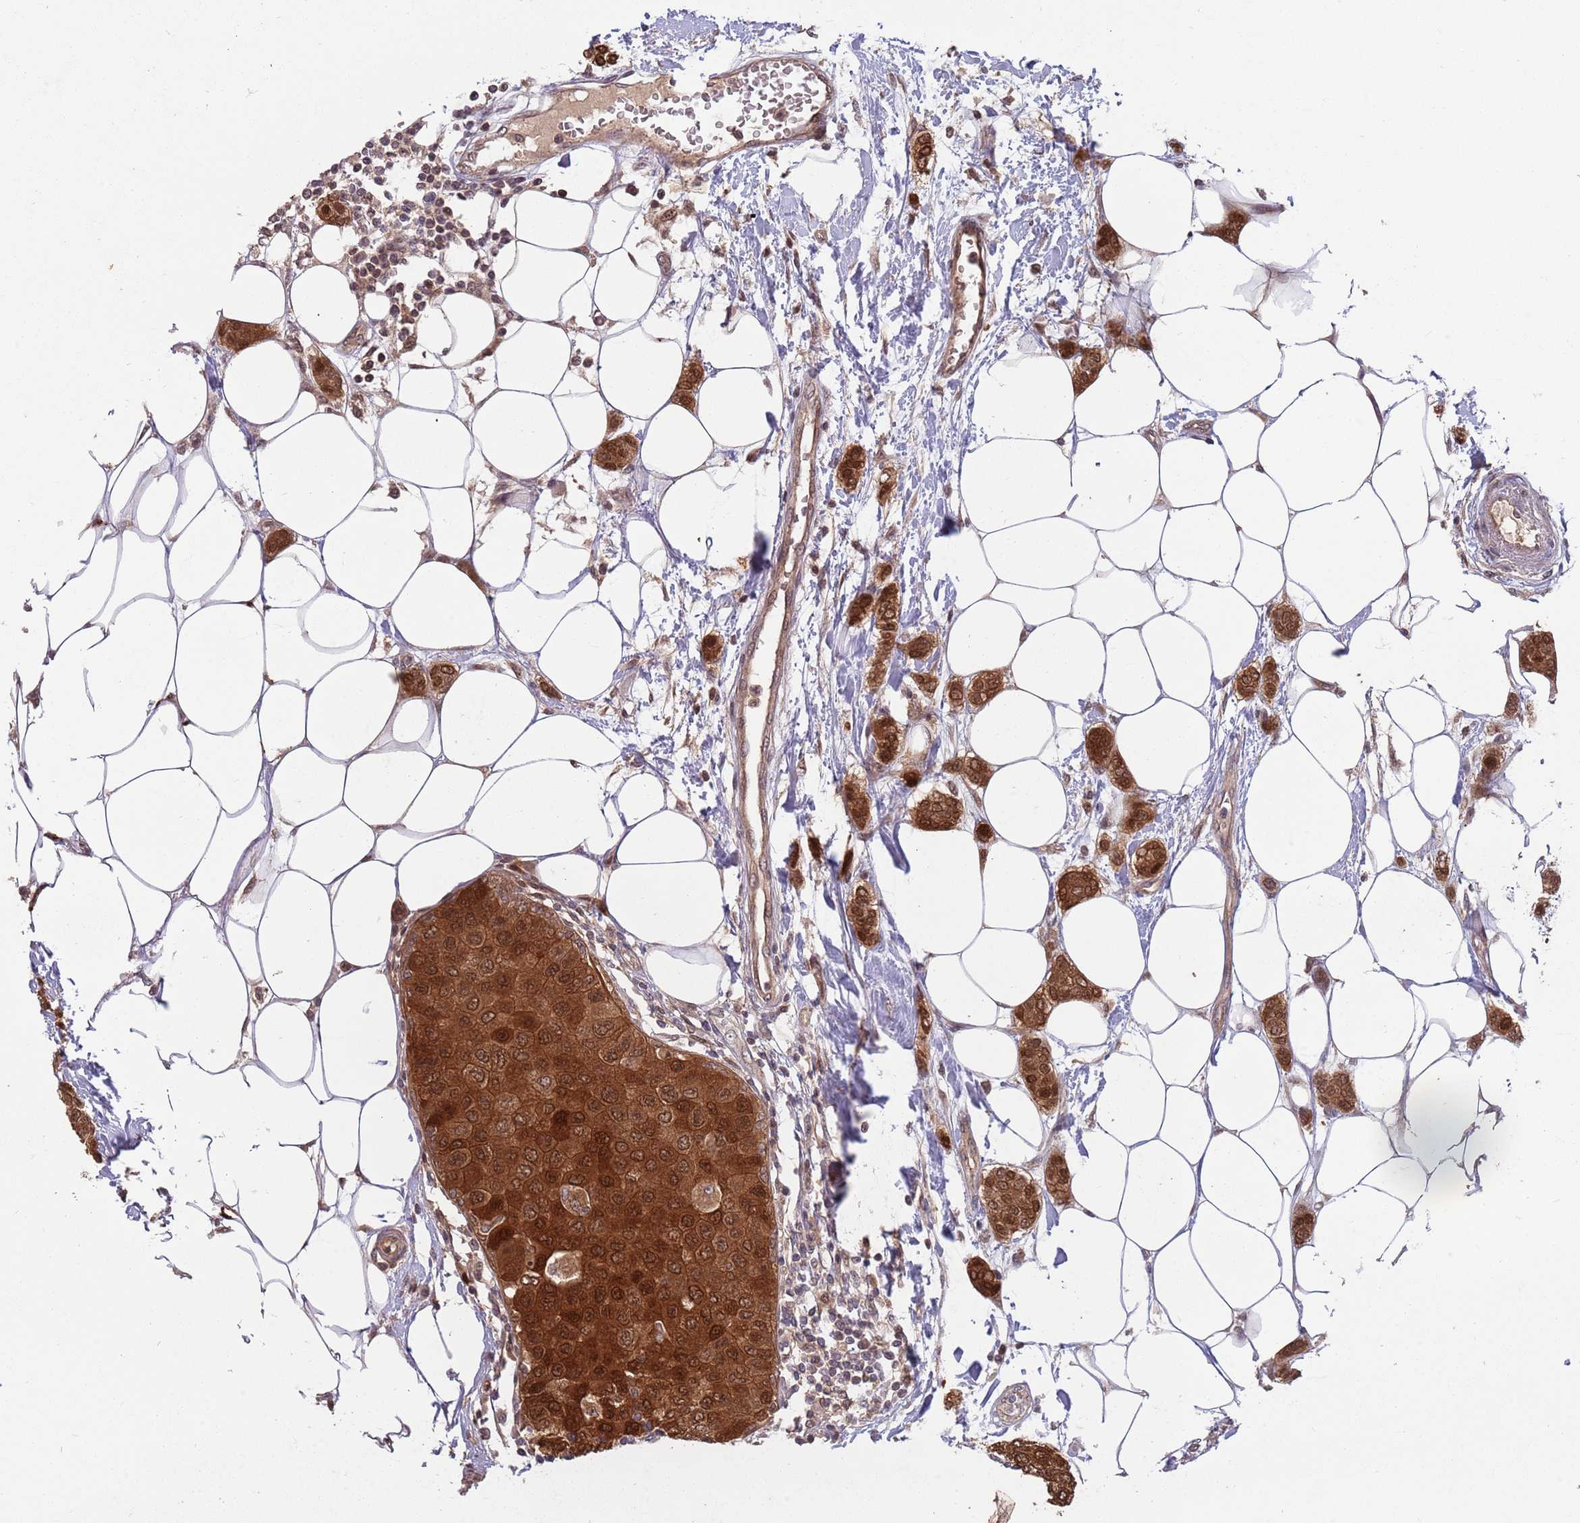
{"staining": {"intensity": "strong", "quantity": ">75%", "location": "cytoplasmic/membranous,nuclear"}, "tissue": "breast cancer", "cell_type": "Tumor cells", "image_type": "cancer", "snomed": [{"axis": "morphology", "description": "Duct carcinoma"}, {"axis": "topography", "description": "Breast"}], "caption": "Immunohistochemistry (IHC) micrograph of human breast cancer stained for a protein (brown), which demonstrates high levels of strong cytoplasmic/membranous and nuclear staining in about >75% of tumor cells.", "gene": "SALL1", "patient": {"sex": "female", "age": 72}}